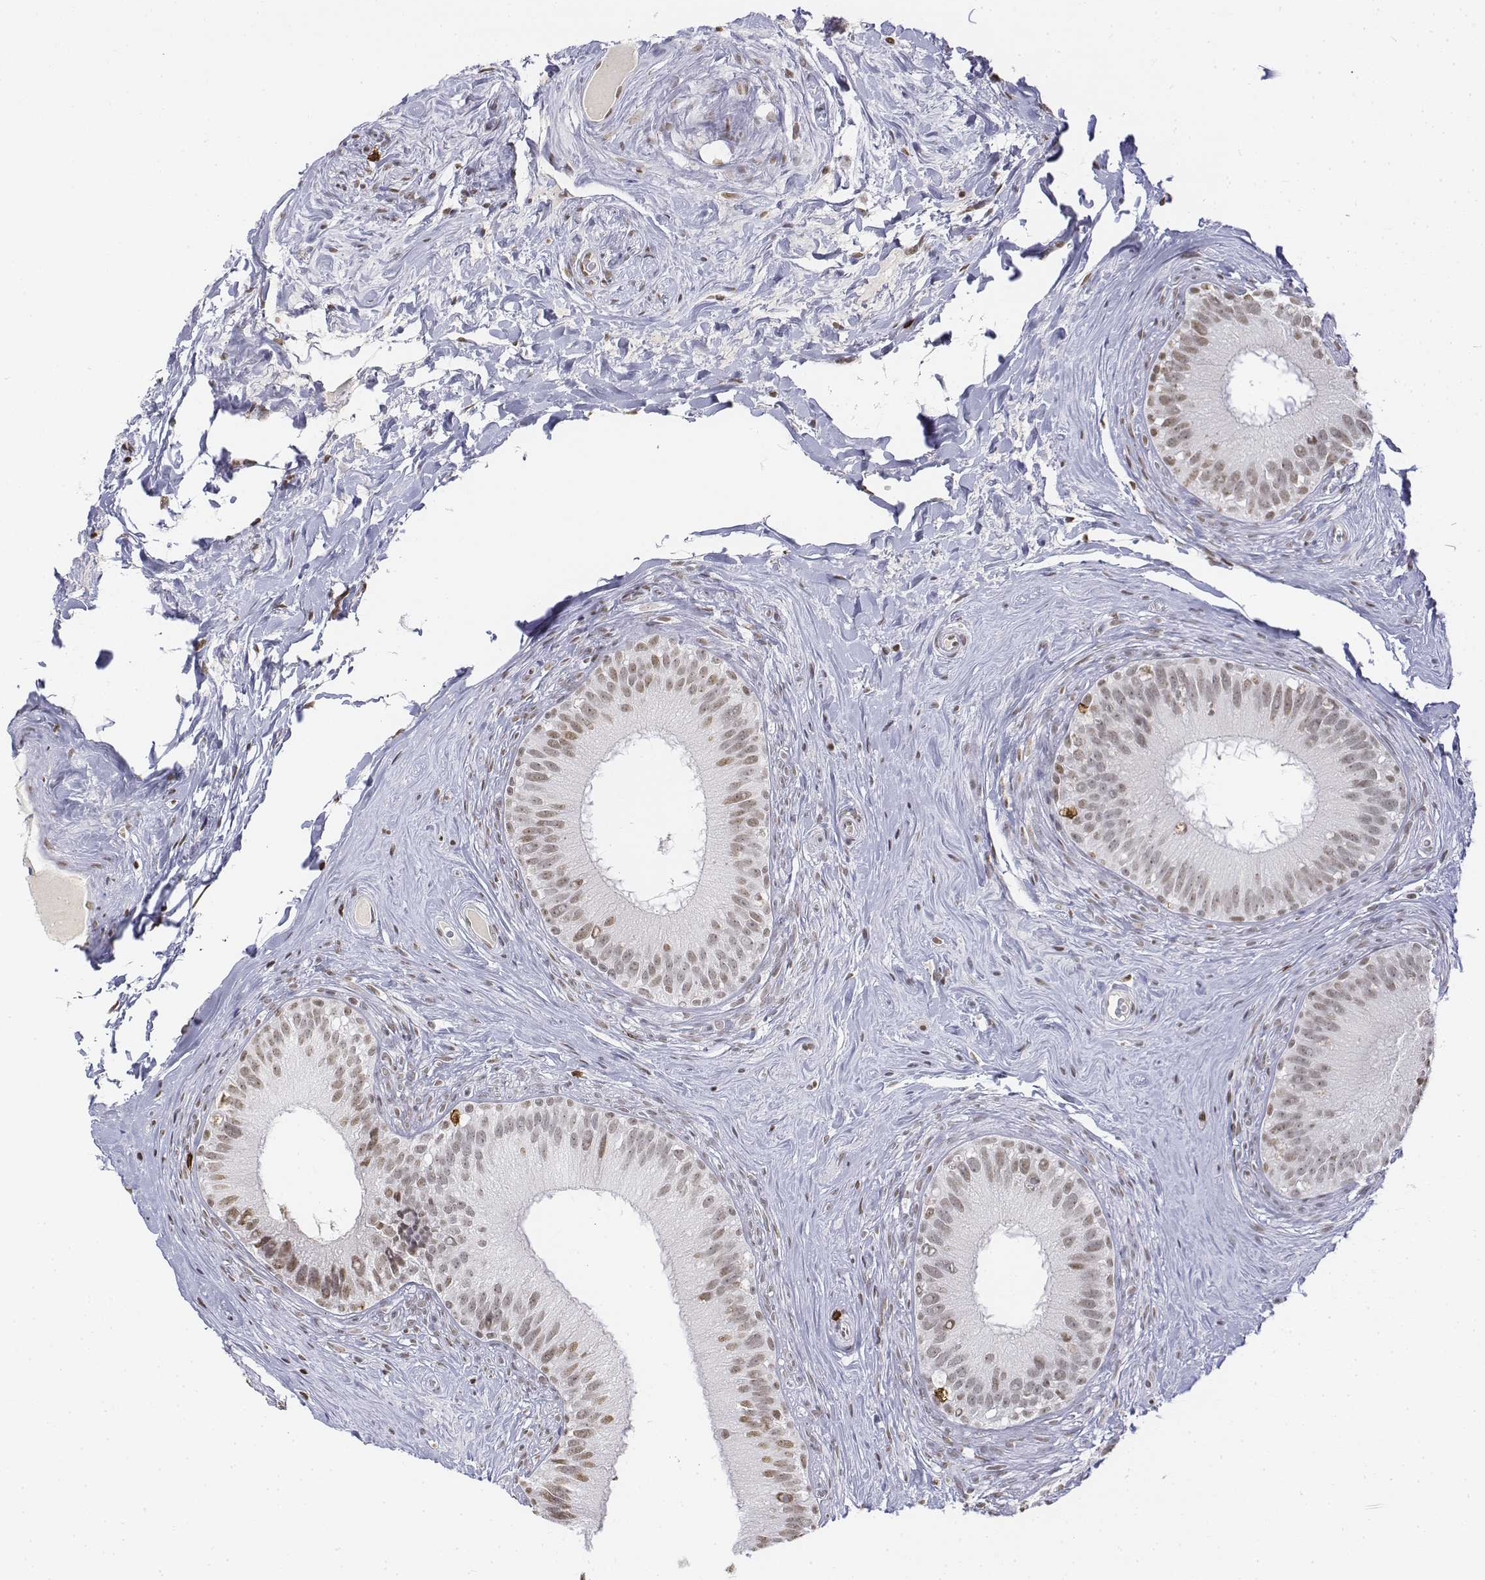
{"staining": {"intensity": "weak", "quantity": "25%-75%", "location": "nuclear"}, "tissue": "epididymis", "cell_type": "Glandular cells", "image_type": "normal", "snomed": [{"axis": "morphology", "description": "Normal tissue, NOS"}, {"axis": "topography", "description": "Epididymis"}], "caption": "Brown immunohistochemical staining in unremarkable epididymis exhibits weak nuclear expression in about 25%-75% of glandular cells.", "gene": "CD3E", "patient": {"sex": "male", "age": 59}}